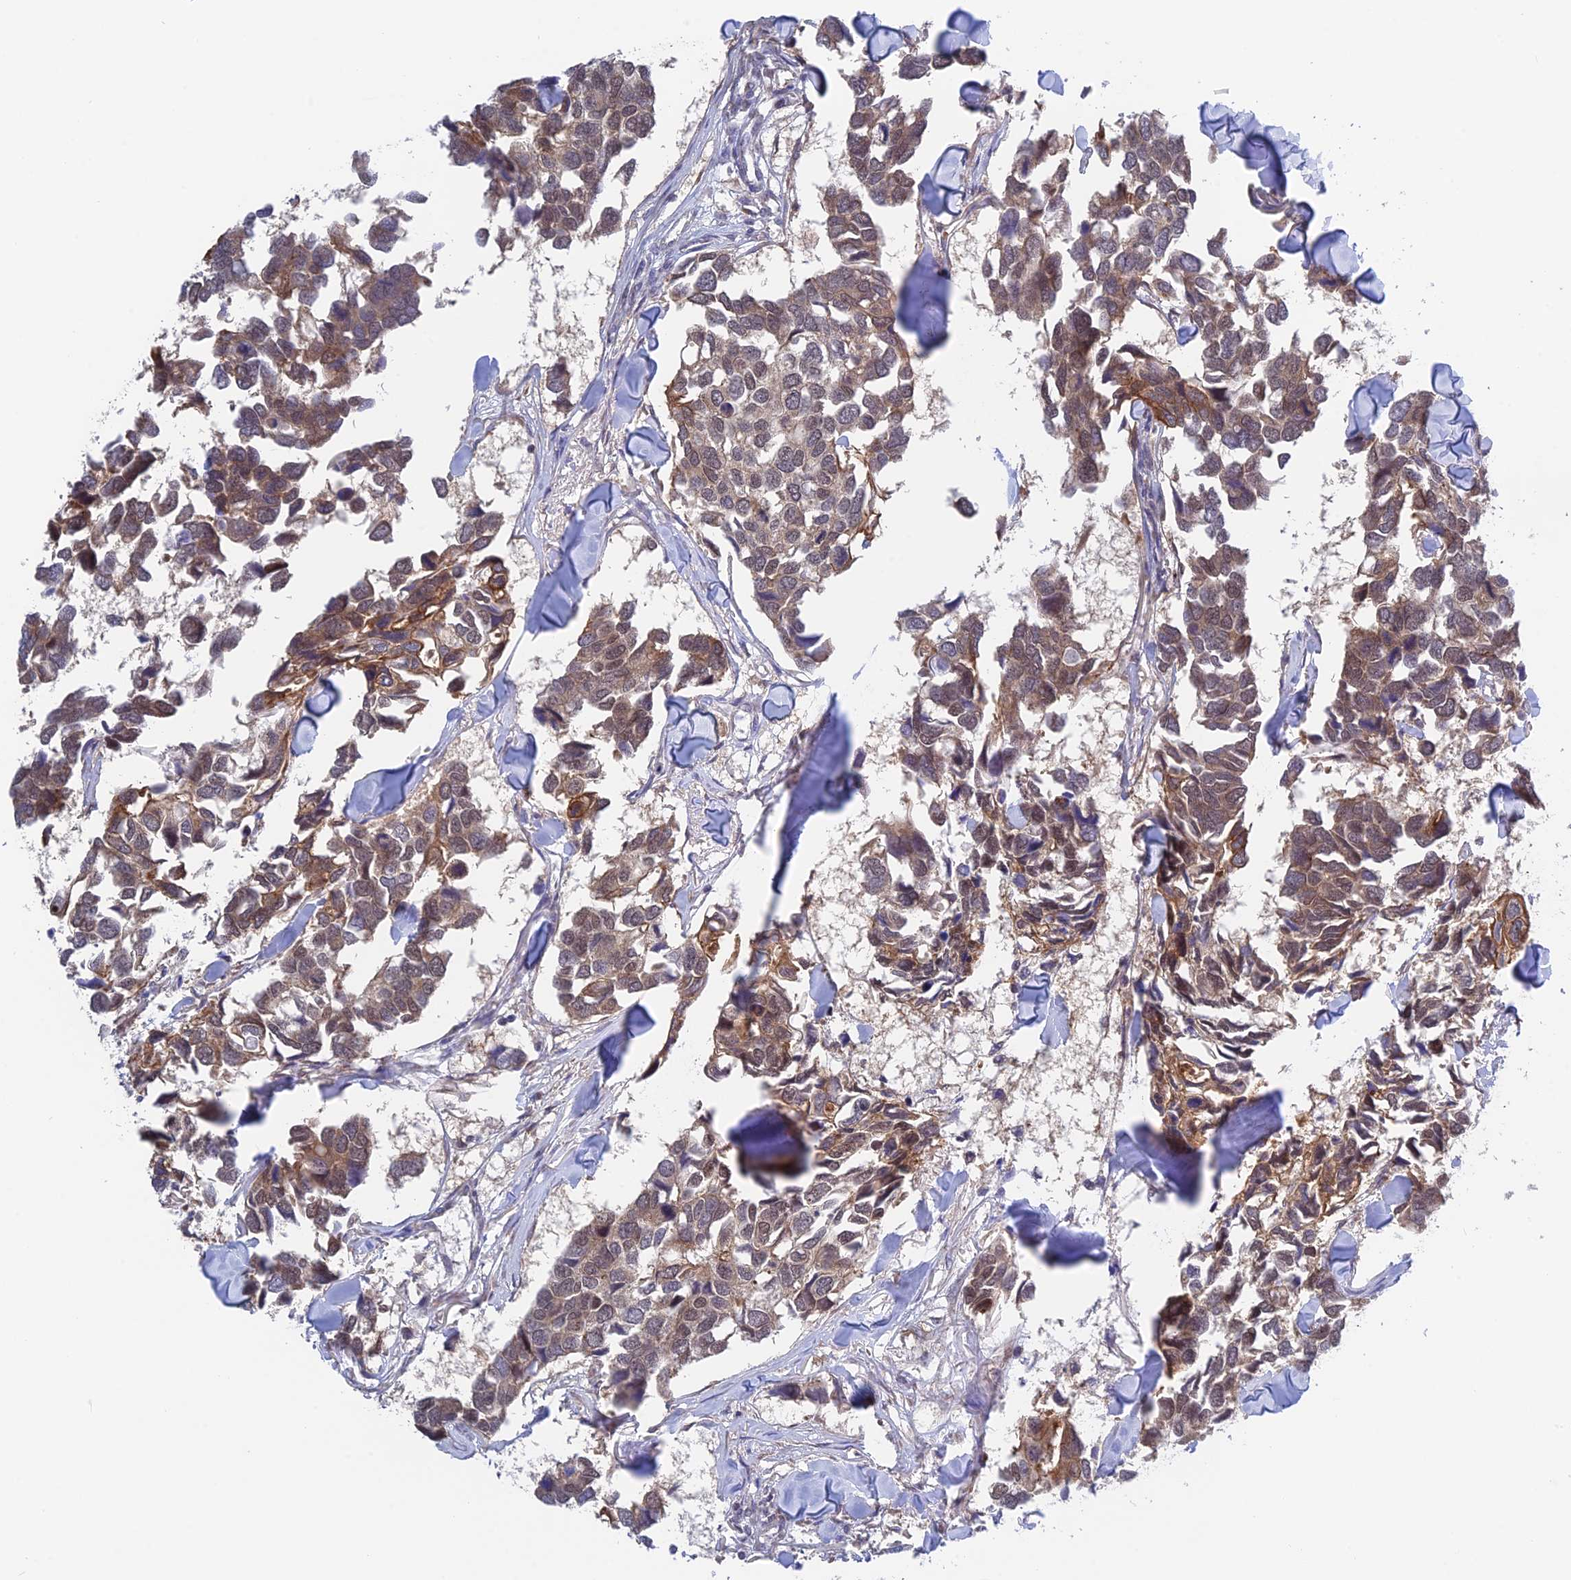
{"staining": {"intensity": "strong", "quantity": "<25%", "location": "cytoplasmic/membranous"}, "tissue": "breast cancer", "cell_type": "Tumor cells", "image_type": "cancer", "snomed": [{"axis": "morphology", "description": "Duct carcinoma"}, {"axis": "topography", "description": "Breast"}], "caption": "Immunohistochemical staining of breast cancer shows medium levels of strong cytoplasmic/membranous staining in about <25% of tumor cells. (Brightfield microscopy of DAB IHC at high magnification).", "gene": "TCEA1", "patient": {"sex": "female", "age": 83}}